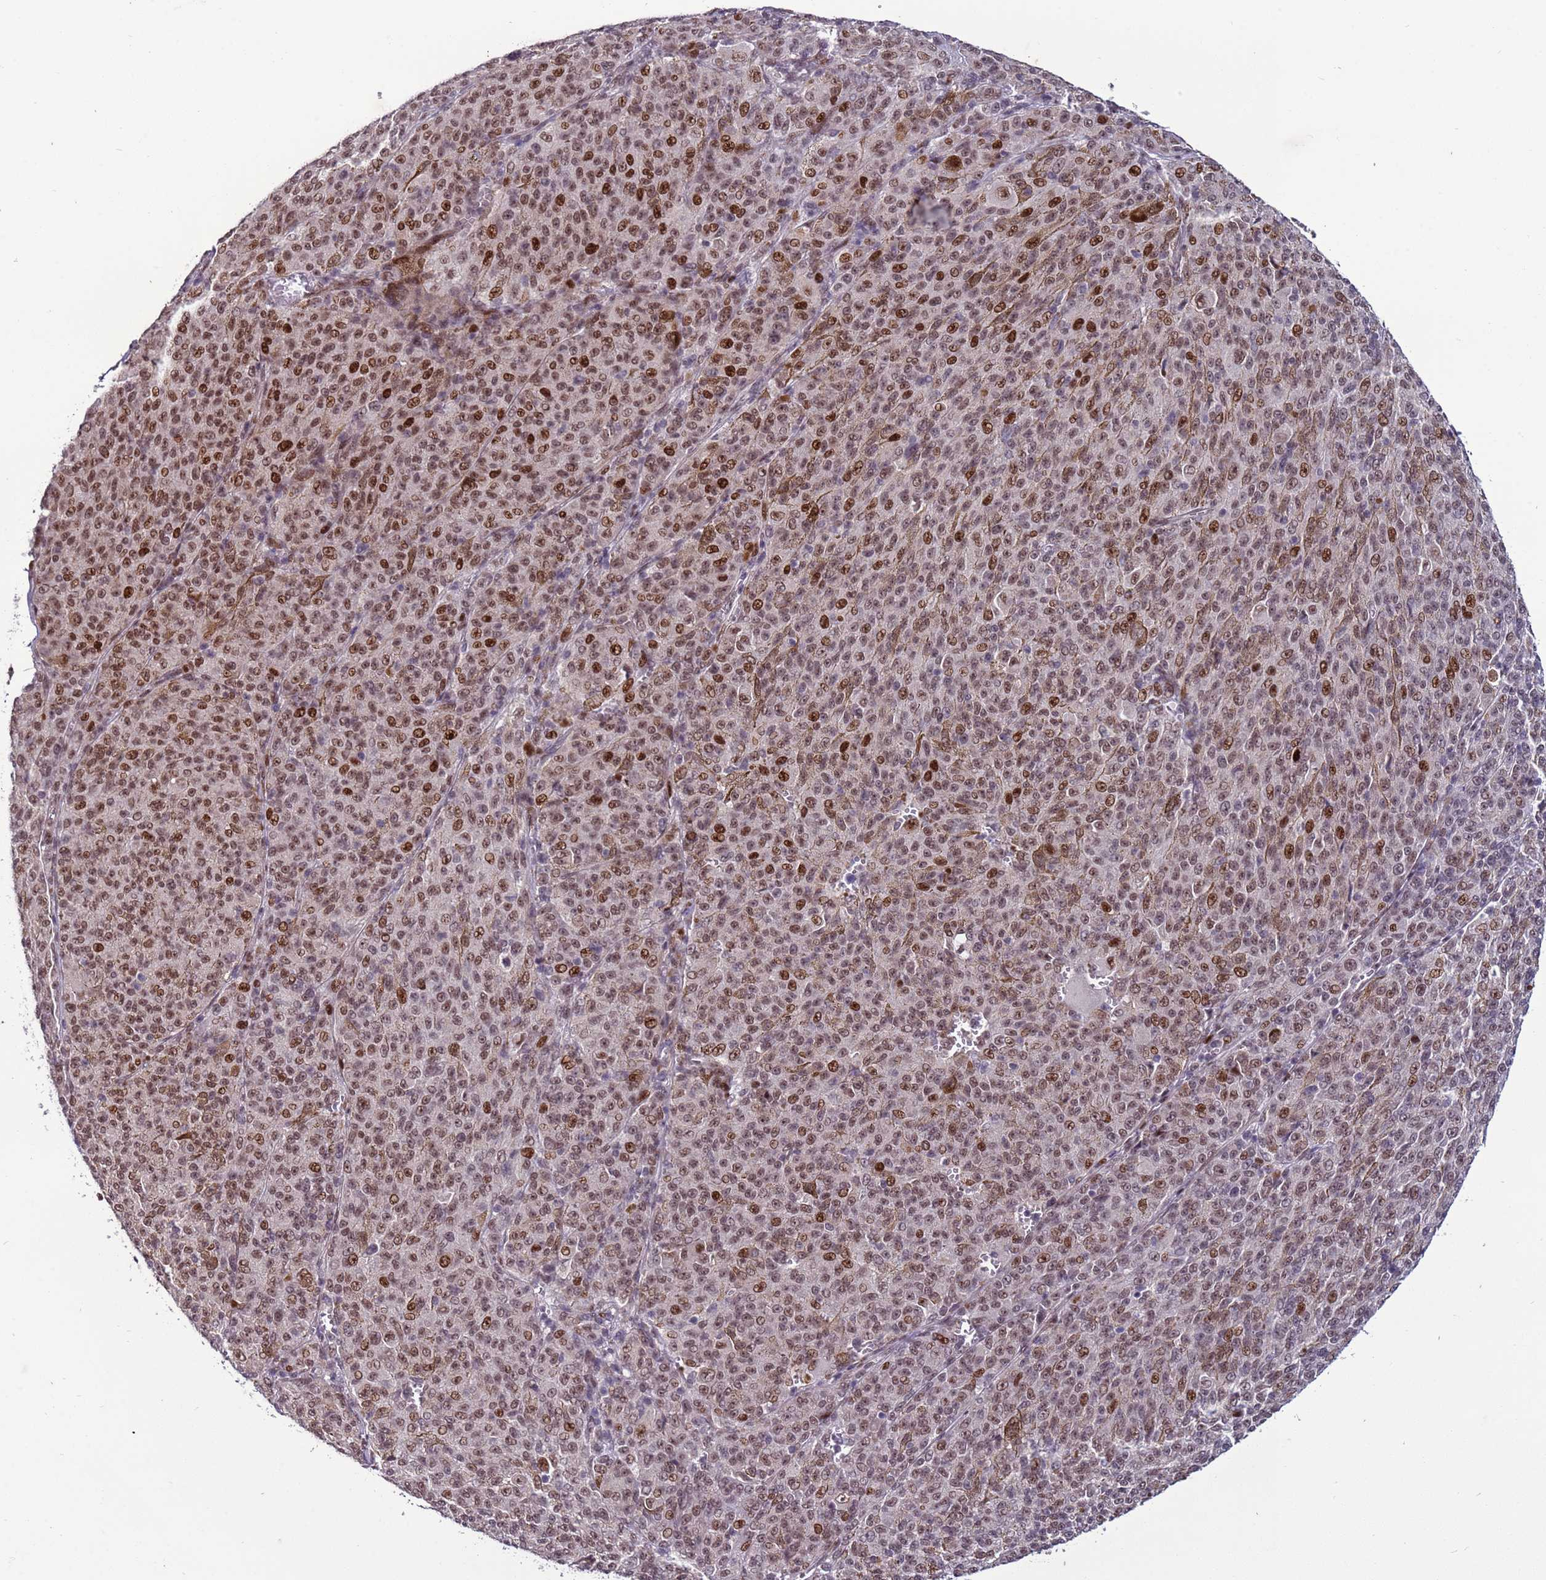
{"staining": {"intensity": "strong", "quantity": "25%-75%", "location": "nuclear"}, "tissue": "melanoma", "cell_type": "Tumor cells", "image_type": "cancer", "snomed": [{"axis": "morphology", "description": "Malignant melanoma, NOS"}, {"axis": "topography", "description": "Skin"}], "caption": "The immunohistochemical stain highlights strong nuclear staining in tumor cells of melanoma tissue.", "gene": "SHC3", "patient": {"sex": "female", "age": 52}}